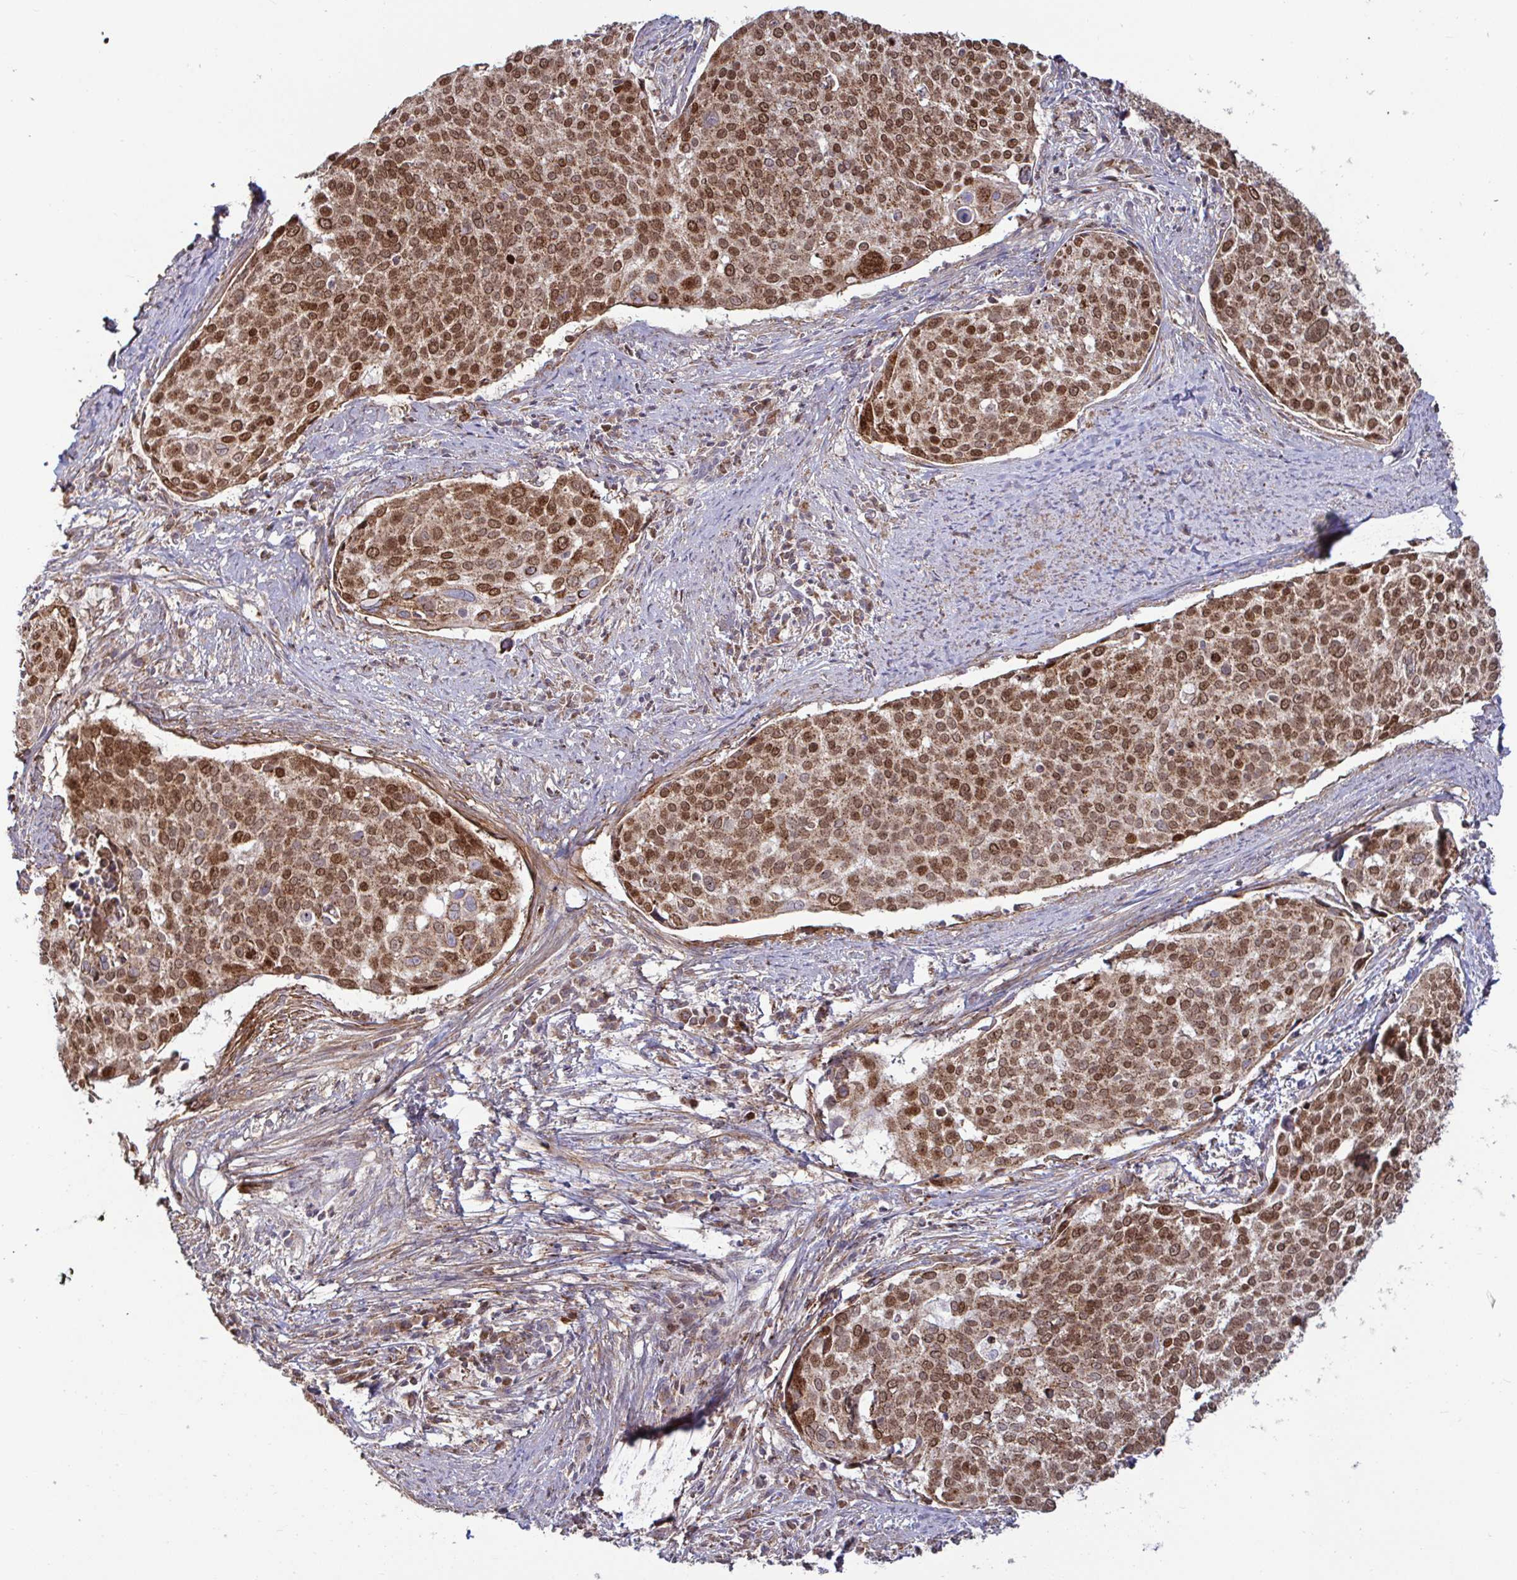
{"staining": {"intensity": "moderate", "quantity": ">75%", "location": "cytoplasmic/membranous,nuclear"}, "tissue": "cervical cancer", "cell_type": "Tumor cells", "image_type": "cancer", "snomed": [{"axis": "morphology", "description": "Squamous cell carcinoma, NOS"}, {"axis": "topography", "description": "Cervix"}], "caption": "The immunohistochemical stain shows moderate cytoplasmic/membranous and nuclear staining in tumor cells of cervical cancer (squamous cell carcinoma) tissue.", "gene": "SPRY1", "patient": {"sex": "female", "age": 39}}